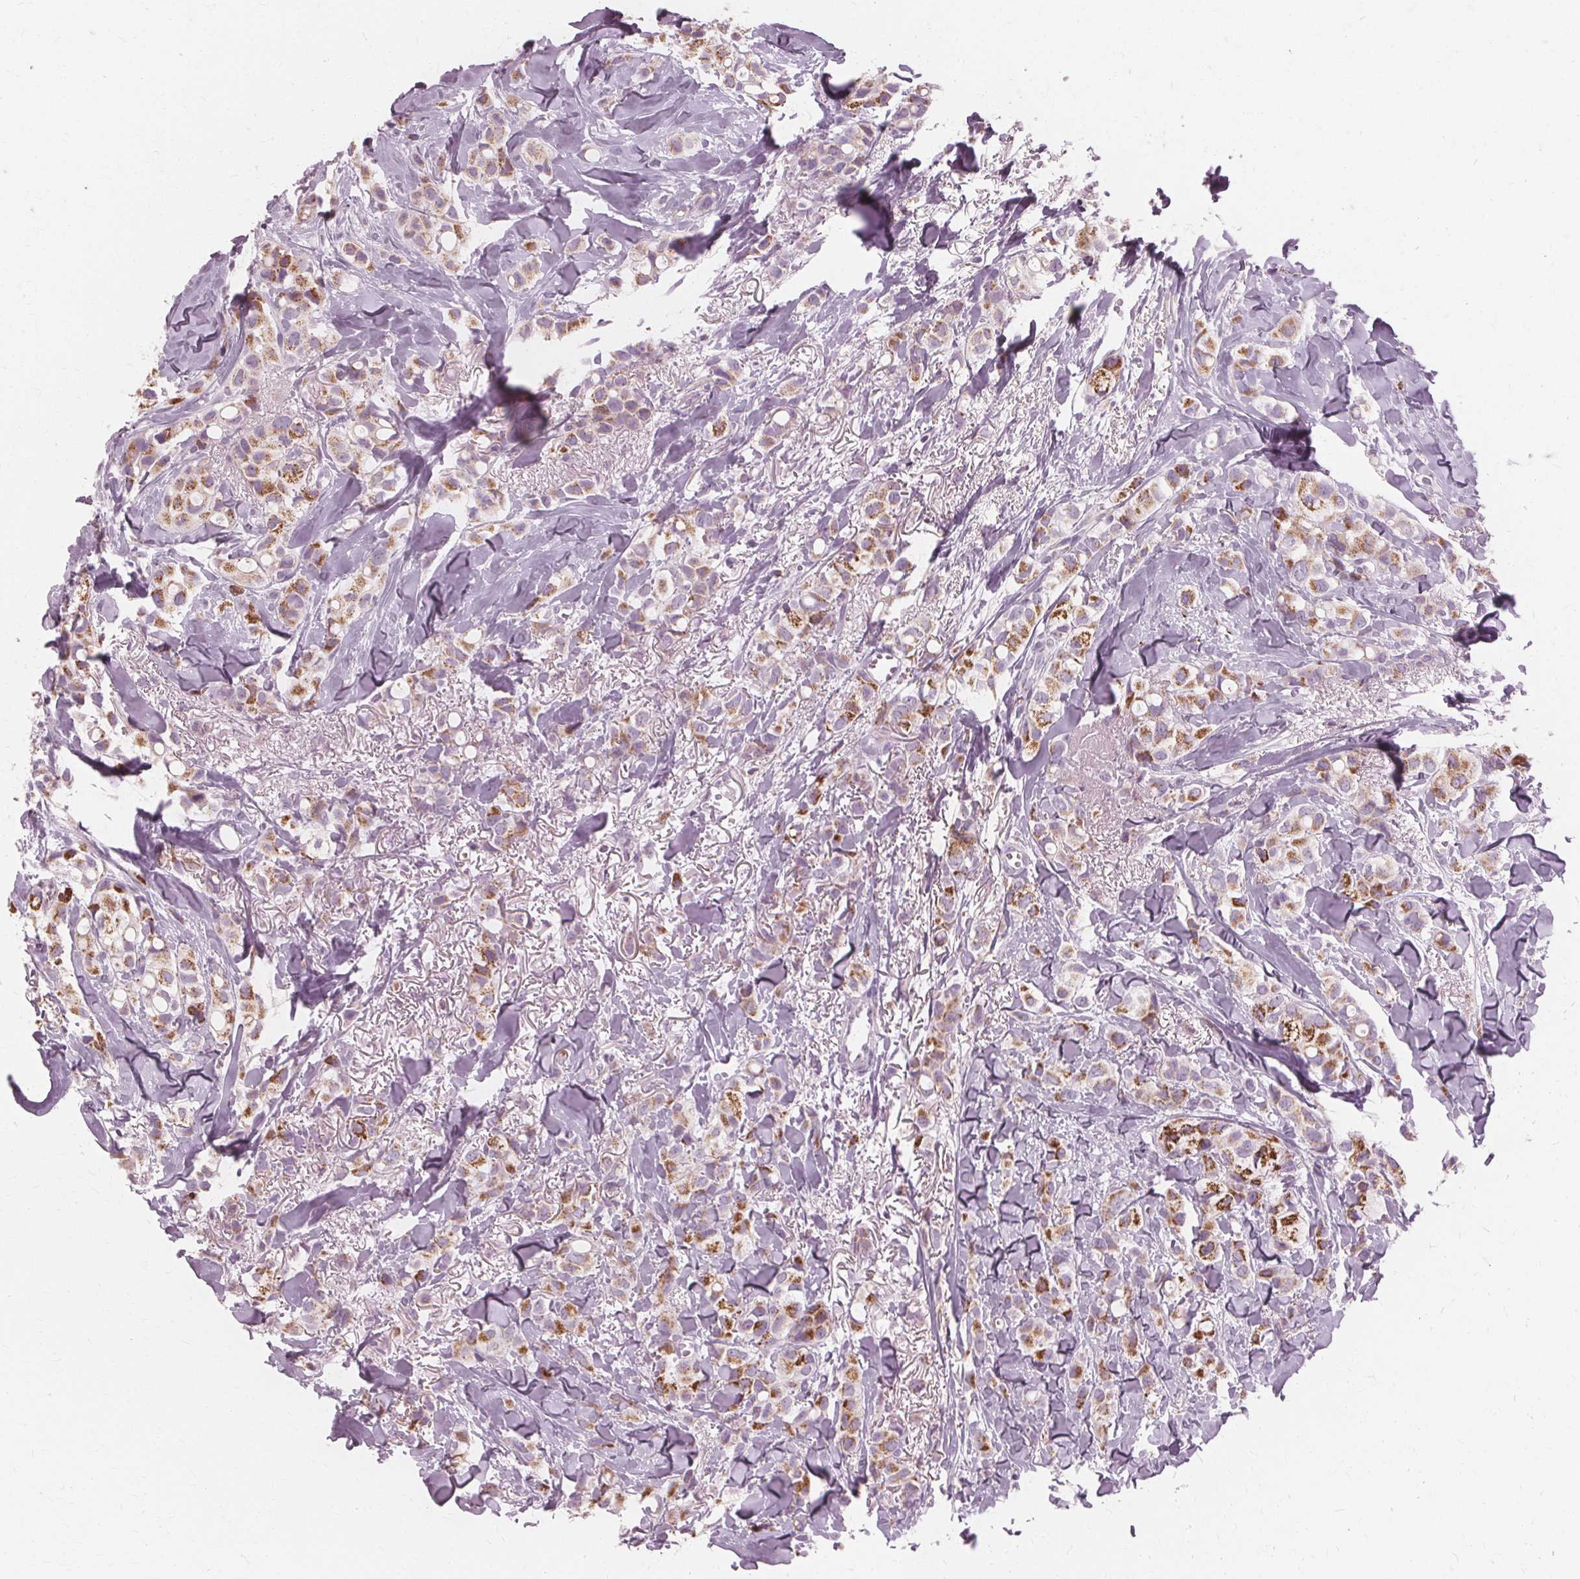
{"staining": {"intensity": "moderate", "quantity": "25%-75%", "location": "cytoplasmic/membranous"}, "tissue": "breast cancer", "cell_type": "Tumor cells", "image_type": "cancer", "snomed": [{"axis": "morphology", "description": "Duct carcinoma"}, {"axis": "topography", "description": "Breast"}], "caption": "Human breast cancer (intraductal carcinoma) stained with a brown dye exhibits moderate cytoplasmic/membranous positive positivity in about 25%-75% of tumor cells.", "gene": "DNASE2", "patient": {"sex": "female", "age": 85}}